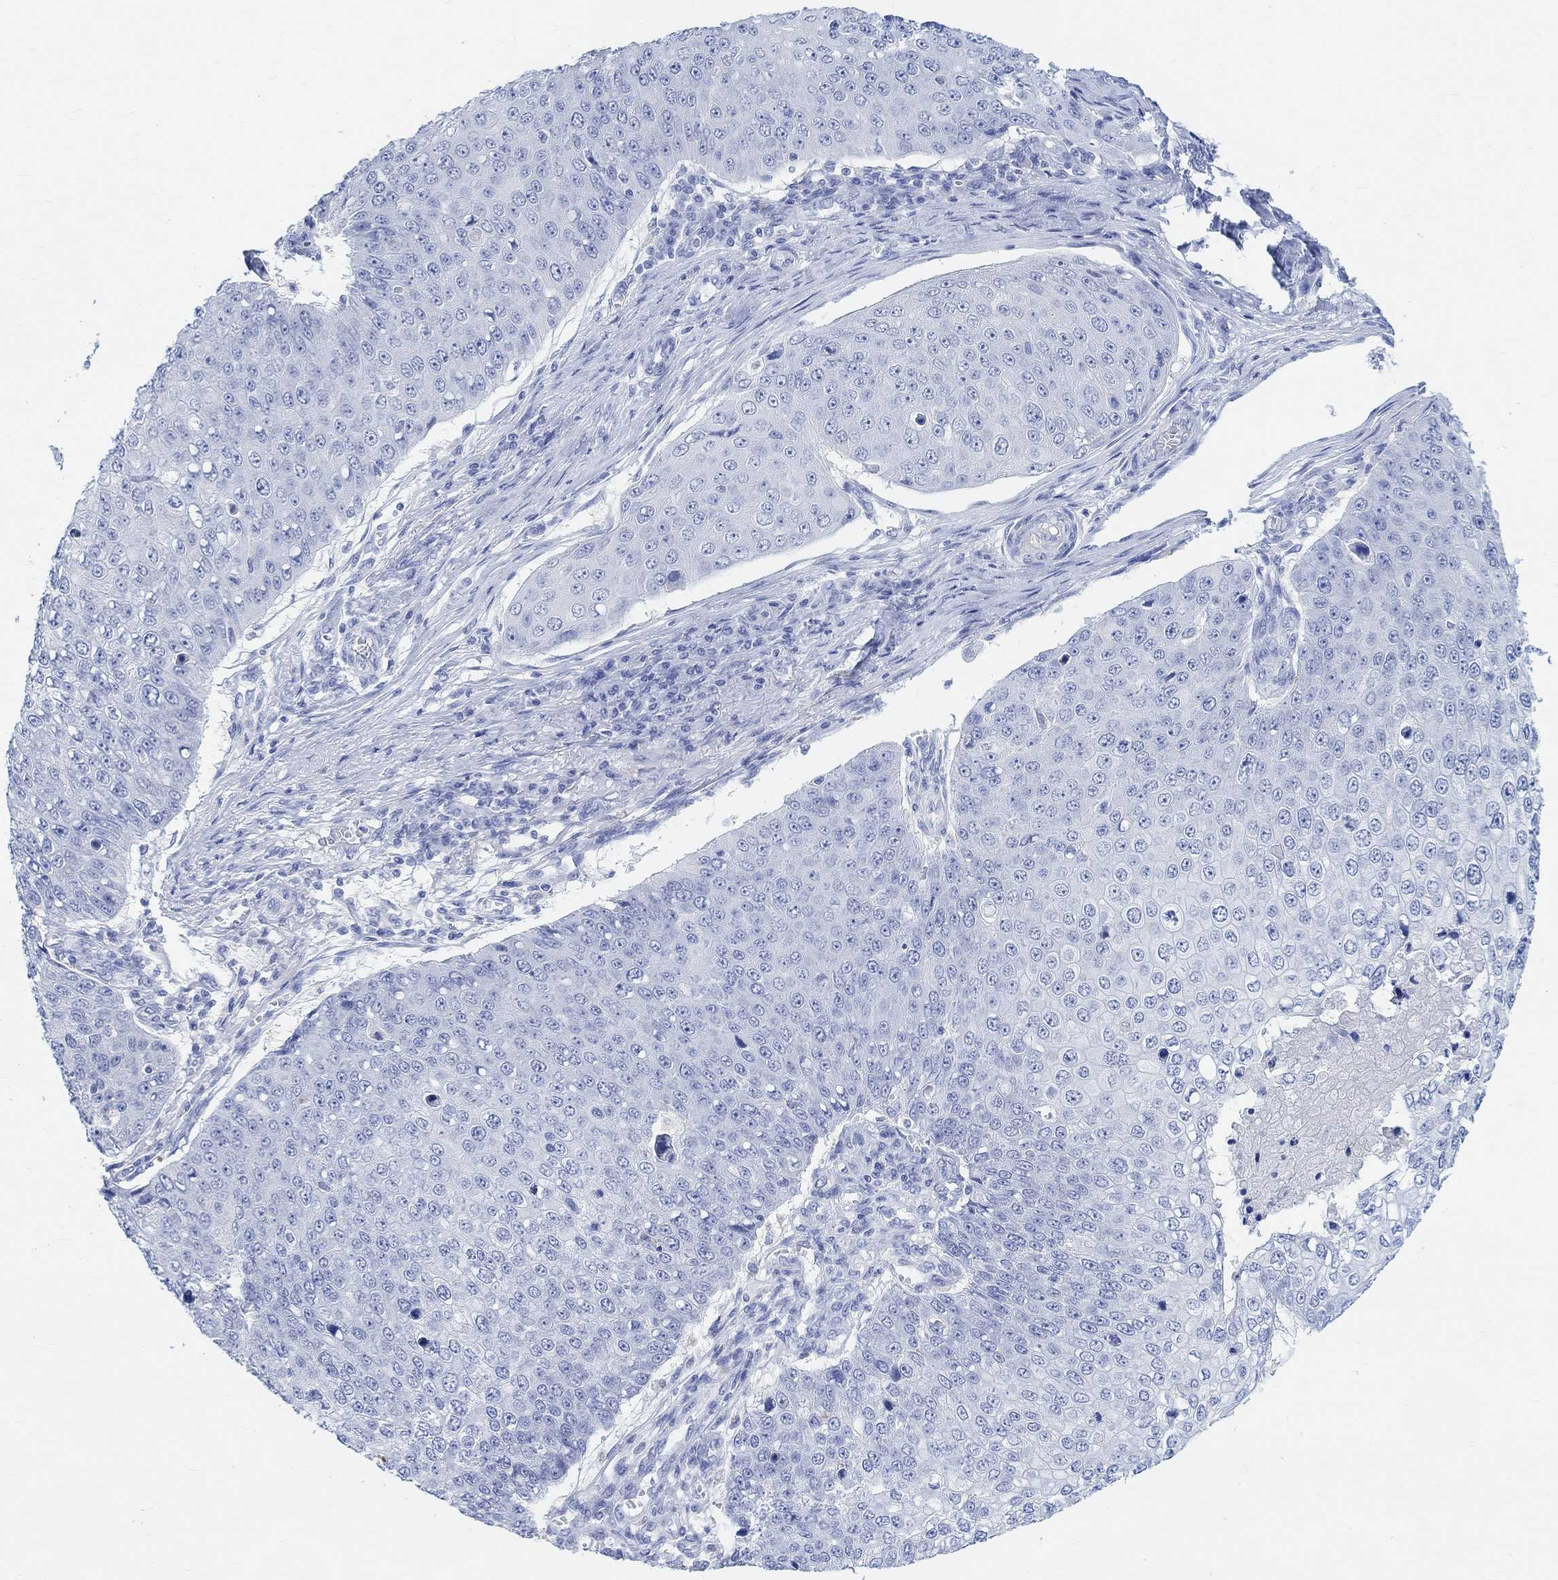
{"staining": {"intensity": "negative", "quantity": "none", "location": "none"}, "tissue": "skin cancer", "cell_type": "Tumor cells", "image_type": "cancer", "snomed": [{"axis": "morphology", "description": "Squamous cell carcinoma, NOS"}, {"axis": "topography", "description": "Skin"}], "caption": "This is an immunohistochemistry histopathology image of skin squamous cell carcinoma. There is no staining in tumor cells.", "gene": "ENO4", "patient": {"sex": "male", "age": 71}}